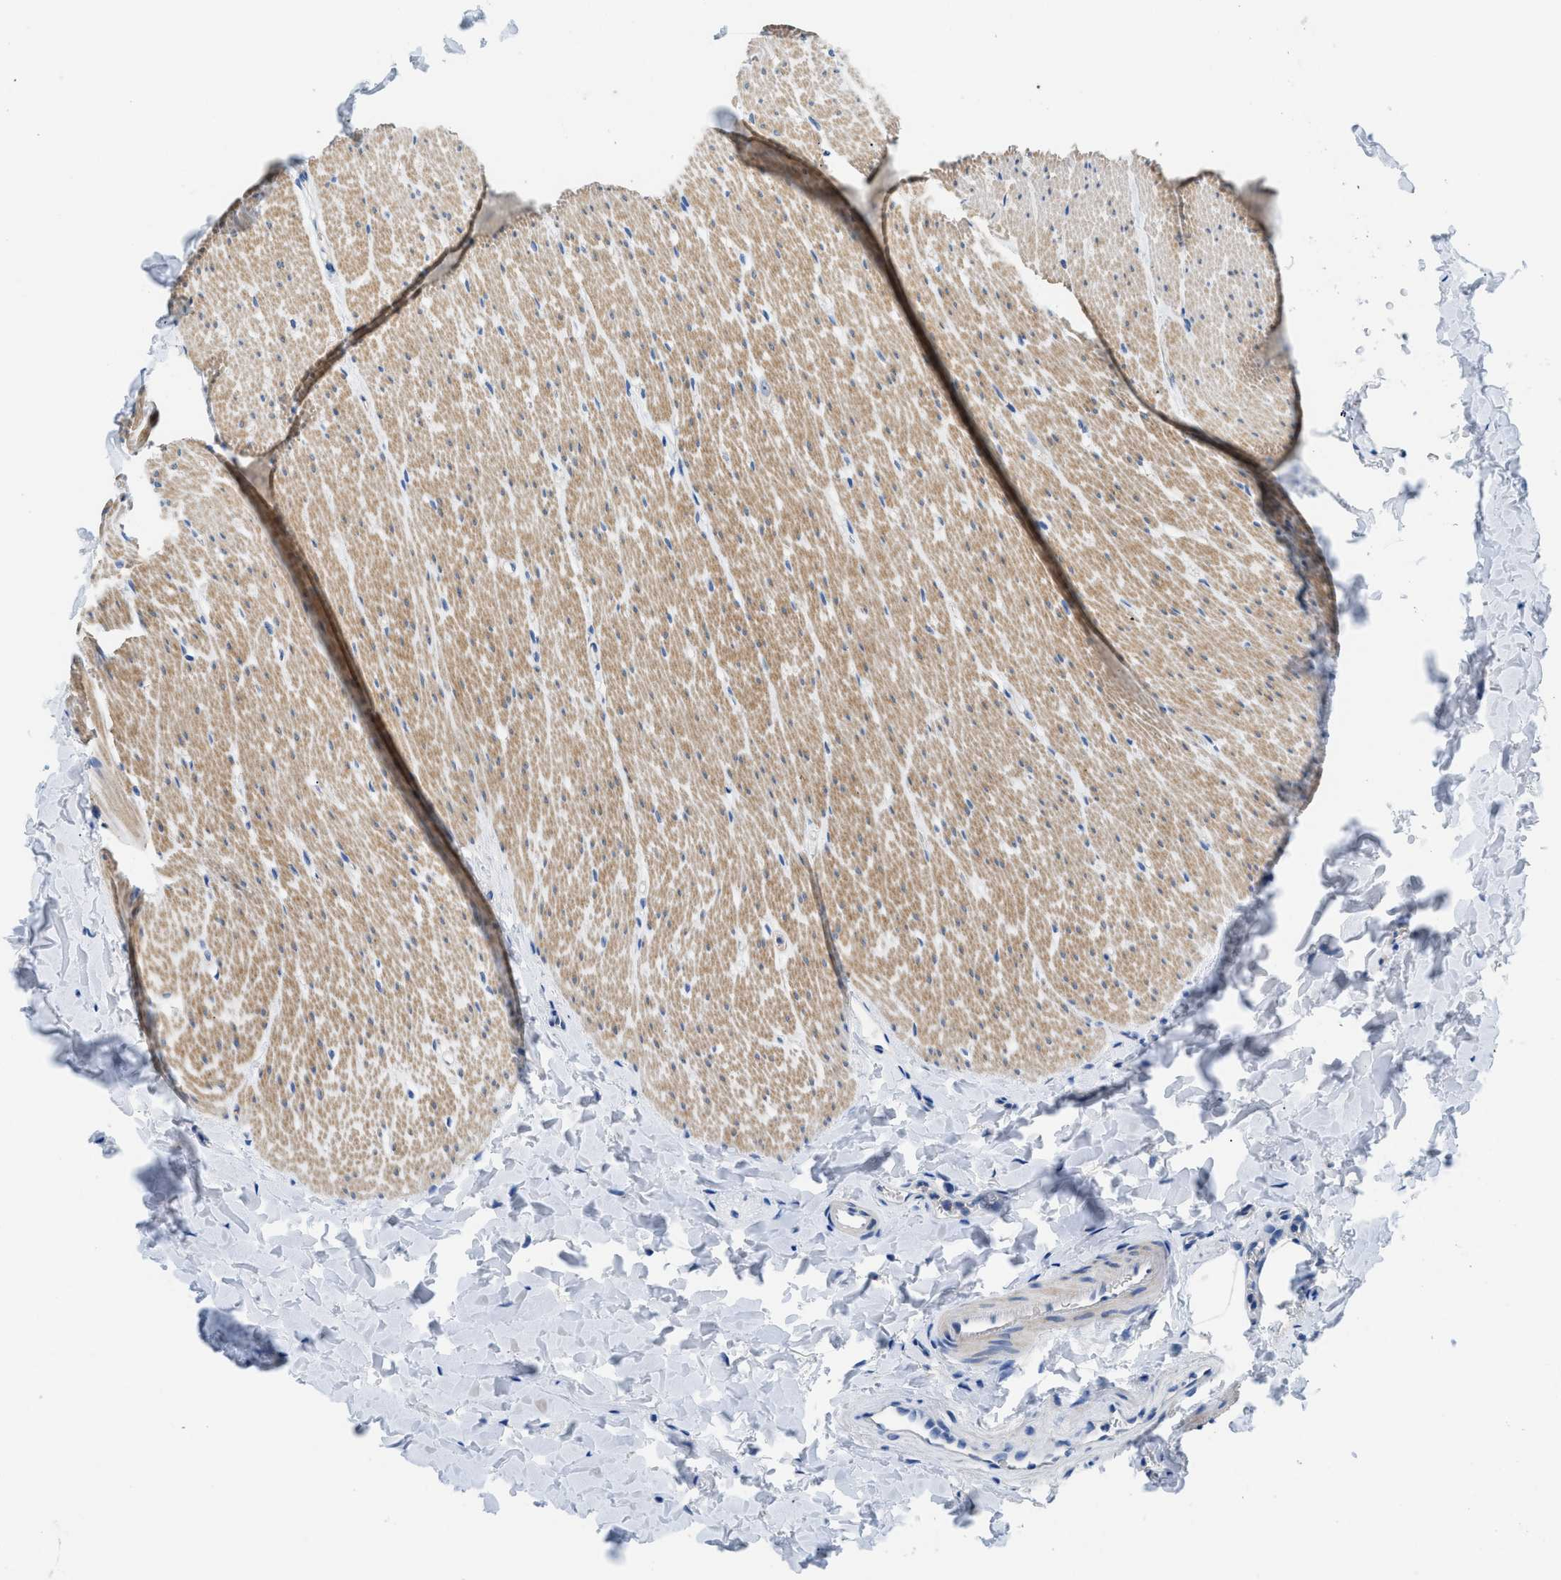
{"staining": {"intensity": "negative", "quantity": "none", "location": "none"}, "tissue": "rectum", "cell_type": "Glandular cells", "image_type": "normal", "snomed": [{"axis": "morphology", "description": "Normal tissue, NOS"}, {"axis": "topography", "description": "Rectum"}], "caption": "This is a micrograph of IHC staining of normal rectum, which shows no expression in glandular cells. (Stains: DAB (3,3'-diaminobenzidine) IHC with hematoxylin counter stain, Microscopy: brightfield microscopy at high magnification).", "gene": "SLC10A6", "patient": {"sex": "female", "age": 24}}